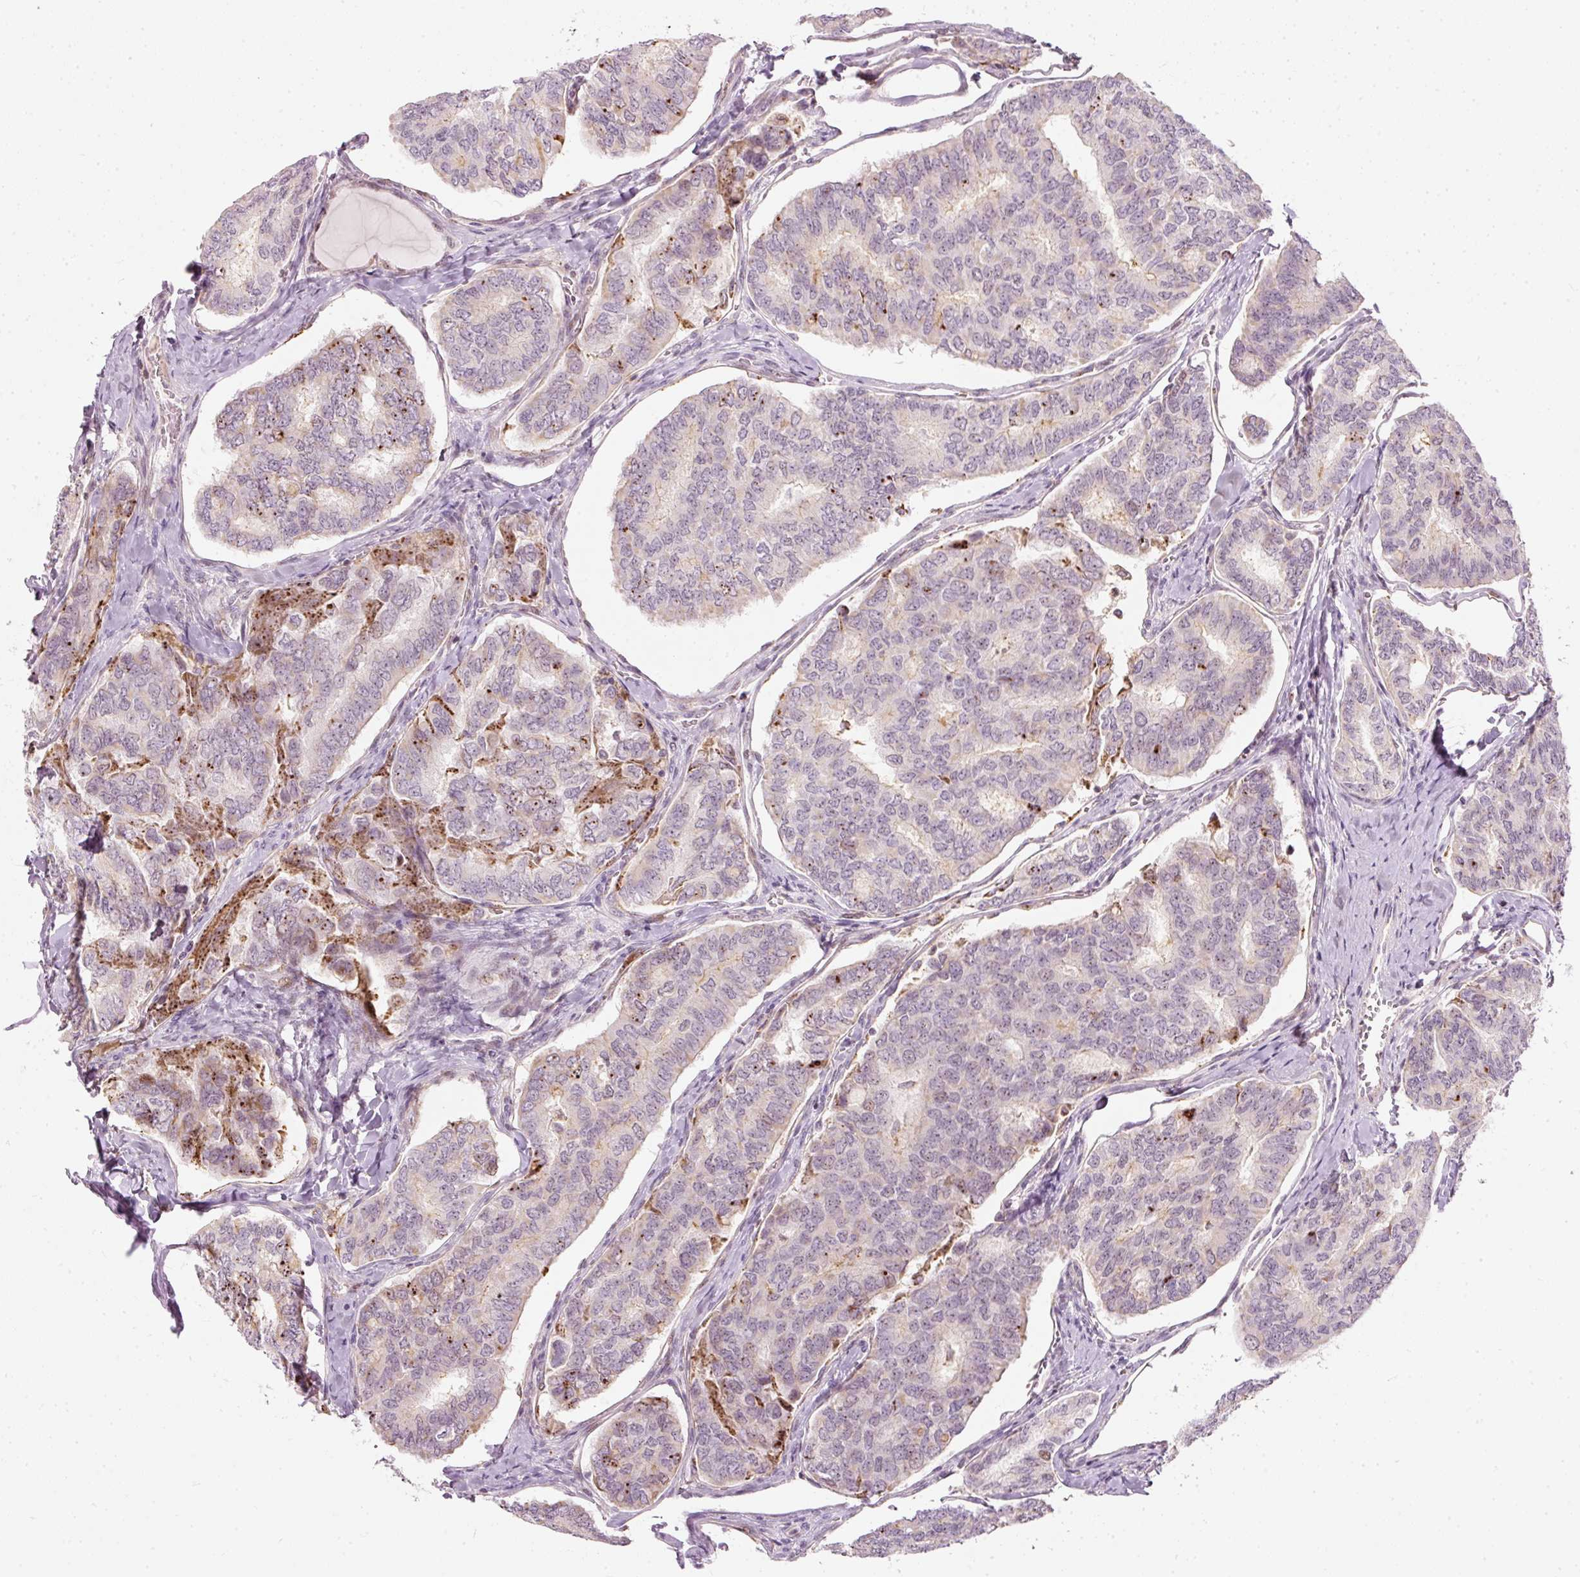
{"staining": {"intensity": "moderate", "quantity": "<25%", "location": "cytoplasmic/membranous"}, "tissue": "thyroid cancer", "cell_type": "Tumor cells", "image_type": "cancer", "snomed": [{"axis": "morphology", "description": "Papillary adenocarcinoma, NOS"}, {"axis": "topography", "description": "Thyroid gland"}], "caption": "Tumor cells reveal low levels of moderate cytoplasmic/membranous expression in about <25% of cells in human papillary adenocarcinoma (thyroid).", "gene": "RNF39", "patient": {"sex": "female", "age": 35}}